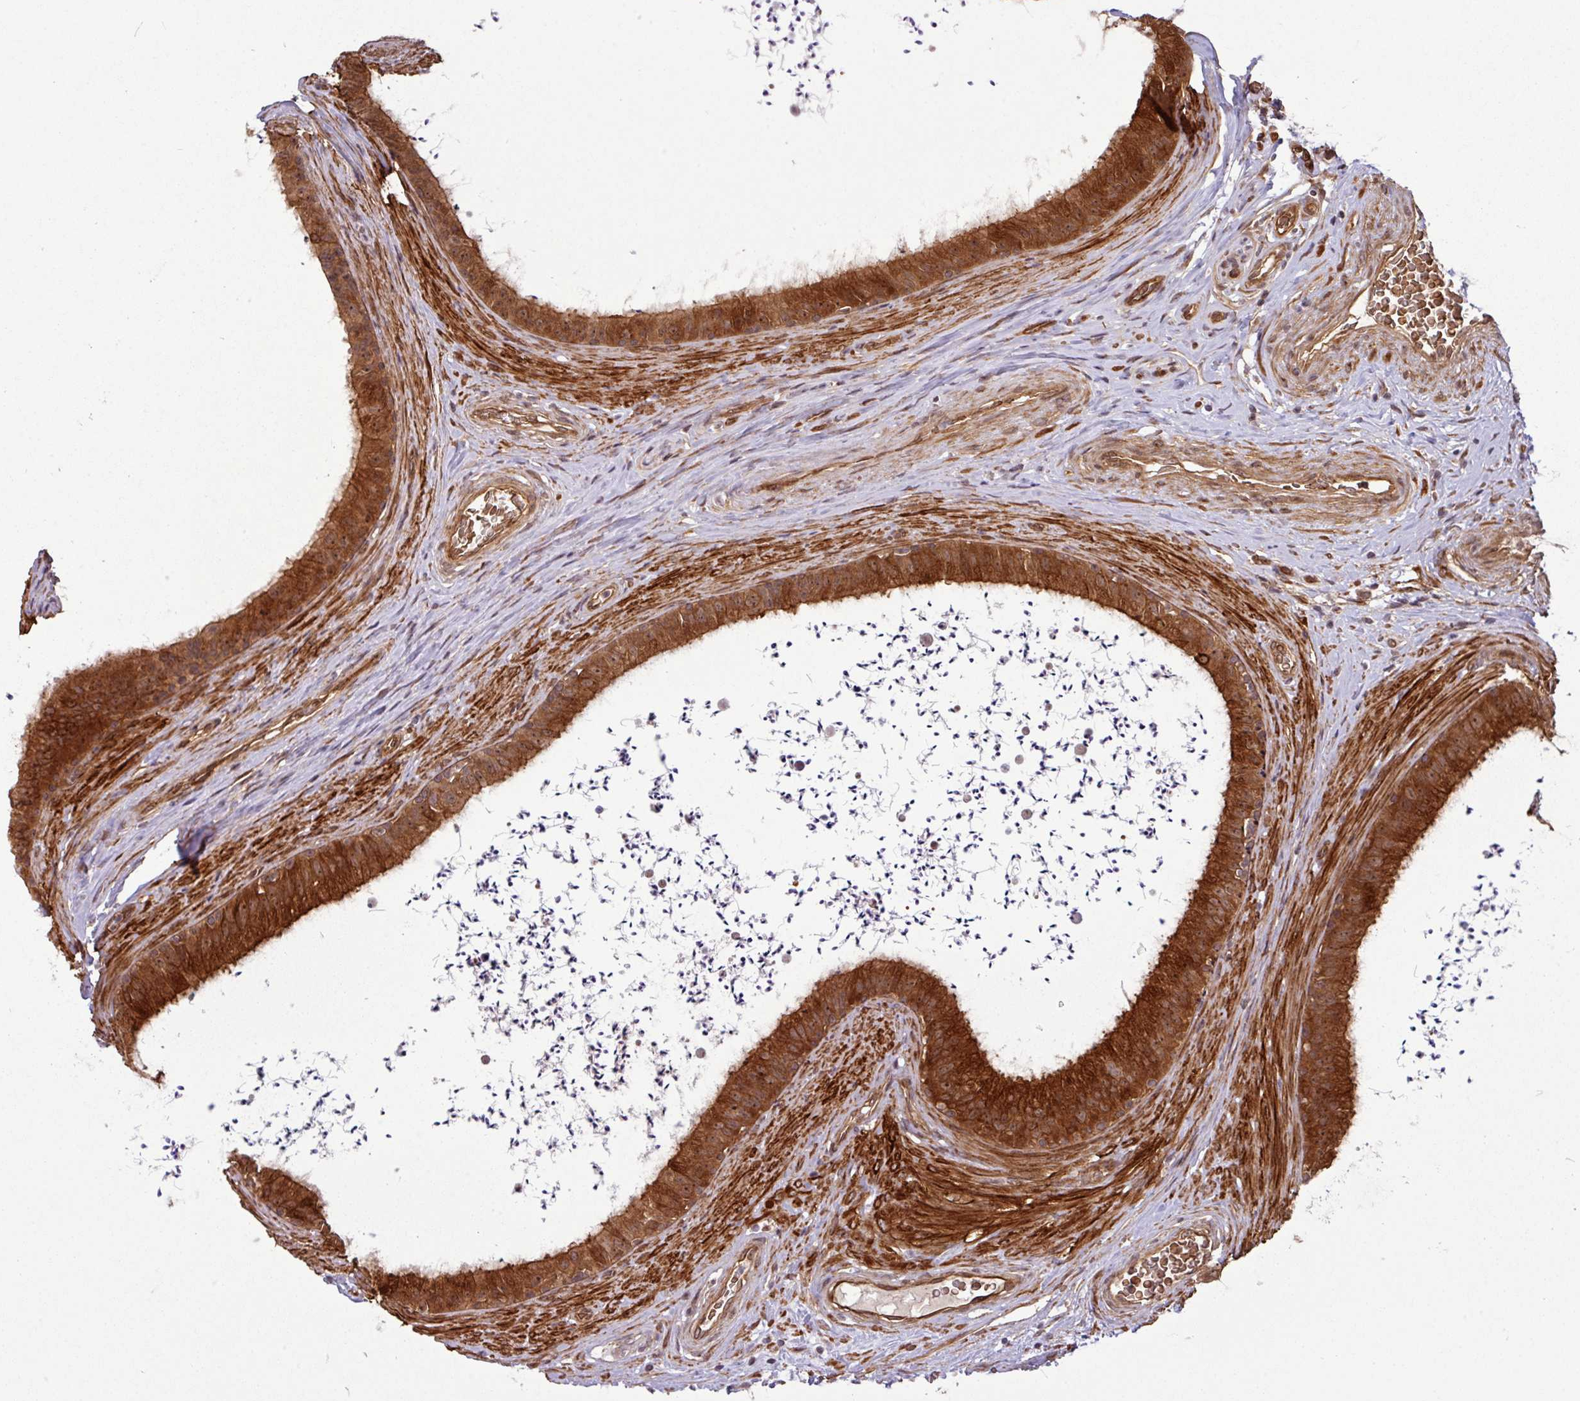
{"staining": {"intensity": "strong", "quantity": ">75%", "location": "cytoplasmic/membranous"}, "tissue": "epididymis", "cell_type": "Glandular cells", "image_type": "normal", "snomed": [{"axis": "morphology", "description": "Normal tissue, NOS"}, {"axis": "topography", "description": "Testis"}, {"axis": "topography", "description": "Epididymis"}], "caption": "Immunohistochemistry histopathology image of benign epididymis: human epididymis stained using immunohistochemistry exhibits high levels of strong protein expression localized specifically in the cytoplasmic/membranous of glandular cells, appearing as a cytoplasmic/membranous brown color.", "gene": "C7orf50", "patient": {"sex": "male", "age": 41}}